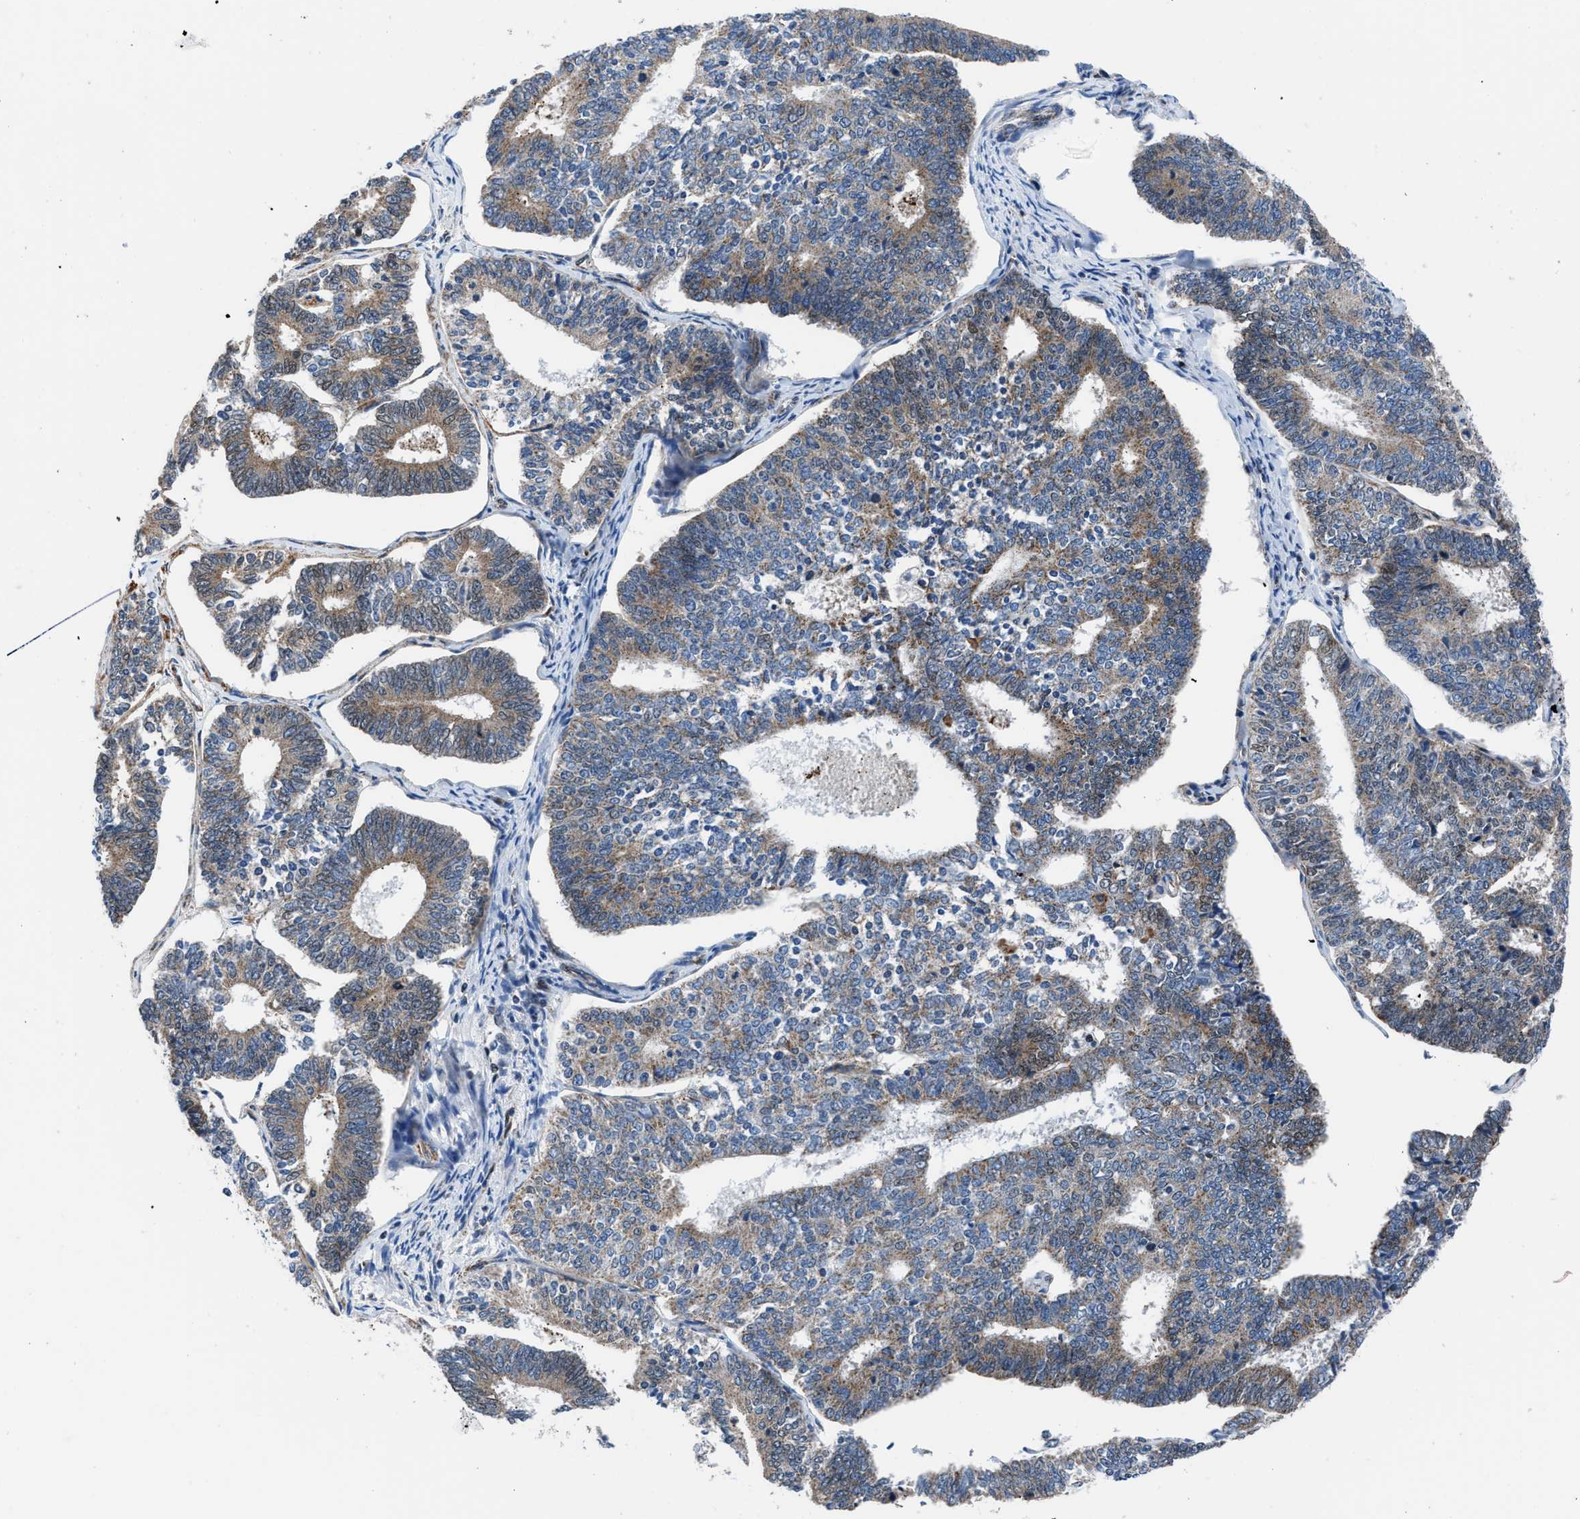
{"staining": {"intensity": "moderate", "quantity": ">75%", "location": "cytoplasmic/membranous"}, "tissue": "endometrial cancer", "cell_type": "Tumor cells", "image_type": "cancer", "snomed": [{"axis": "morphology", "description": "Adenocarcinoma, NOS"}, {"axis": "topography", "description": "Endometrium"}], "caption": "This image reveals endometrial adenocarcinoma stained with IHC to label a protein in brown. The cytoplasmic/membranous of tumor cells show moderate positivity for the protein. Nuclei are counter-stained blue.", "gene": "LMO2", "patient": {"sex": "female", "age": 70}}